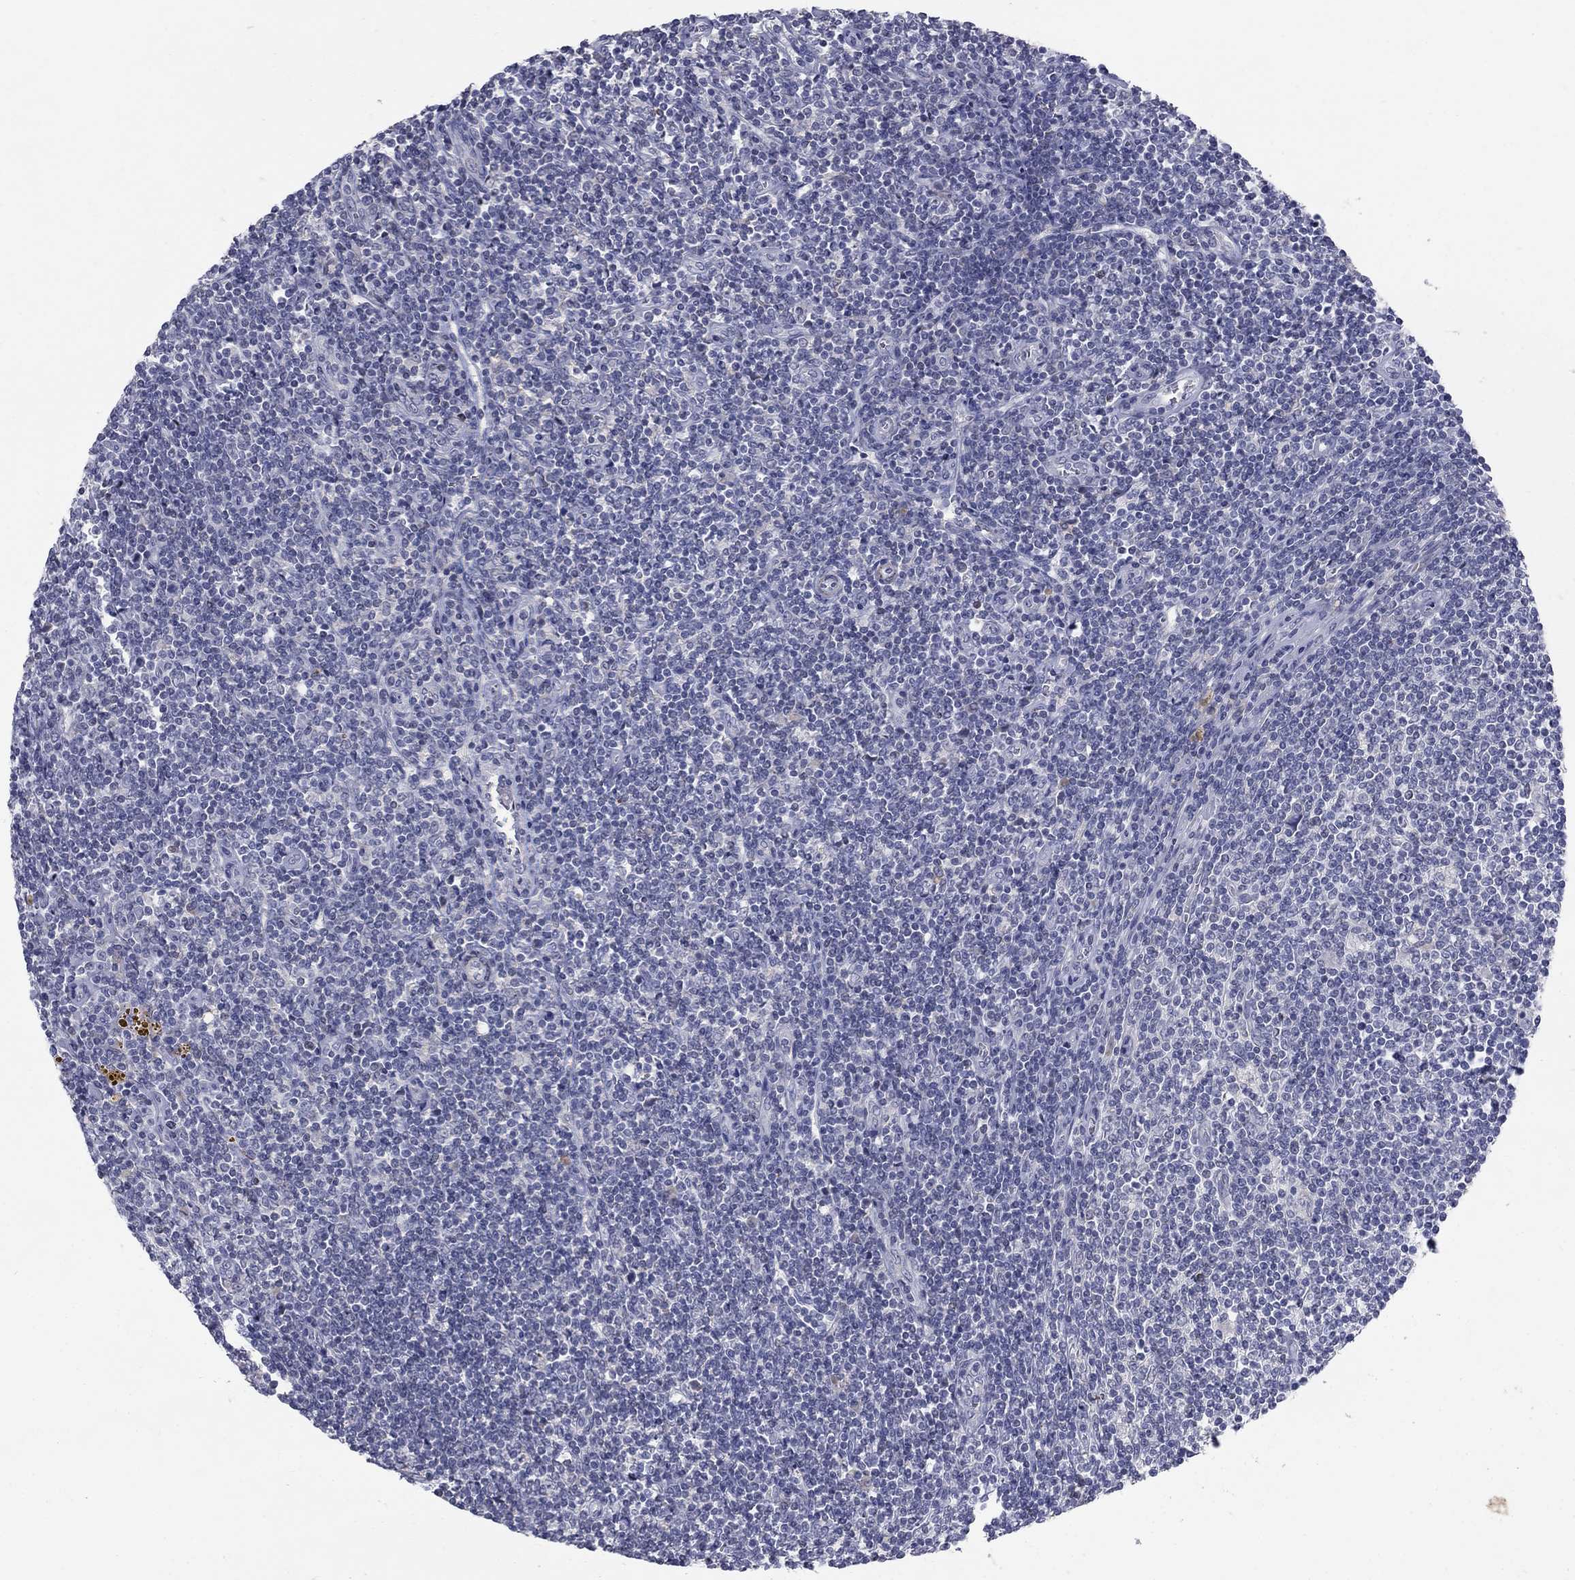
{"staining": {"intensity": "negative", "quantity": "none", "location": "none"}, "tissue": "lymphoma", "cell_type": "Tumor cells", "image_type": "cancer", "snomed": [{"axis": "morphology", "description": "Hodgkin's disease, NOS"}, {"axis": "topography", "description": "Lymph node"}], "caption": "Immunohistochemistry (IHC) of human Hodgkin's disease exhibits no positivity in tumor cells.", "gene": "NTRK2", "patient": {"sex": "male", "age": 40}}